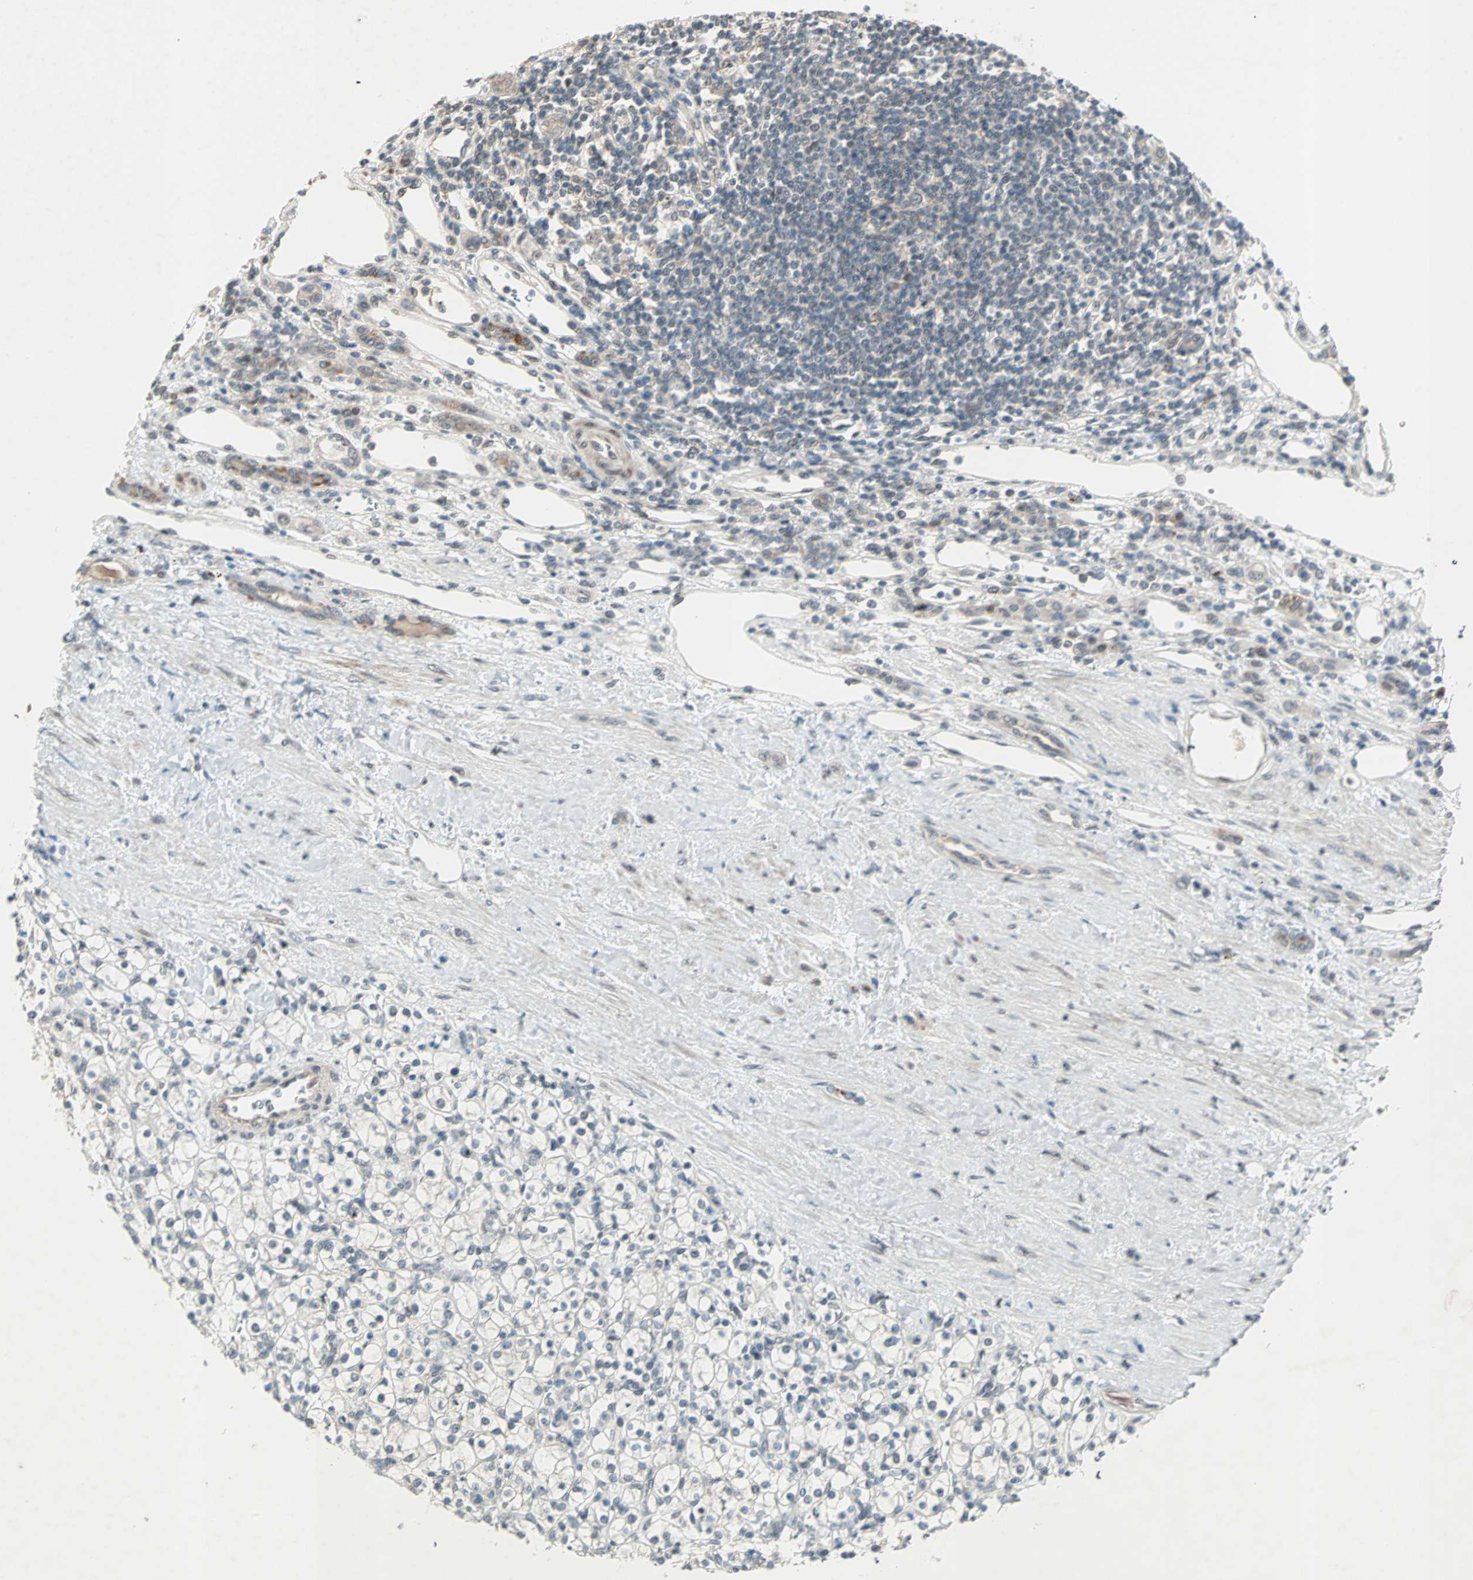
{"staining": {"intensity": "negative", "quantity": "none", "location": "none"}, "tissue": "renal cancer", "cell_type": "Tumor cells", "image_type": "cancer", "snomed": [{"axis": "morphology", "description": "Normal tissue, NOS"}, {"axis": "morphology", "description": "Adenocarcinoma, NOS"}, {"axis": "topography", "description": "Kidney"}], "caption": "Immunohistochemical staining of renal adenocarcinoma exhibits no significant expression in tumor cells.", "gene": "PGBD1", "patient": {"sex": "female", "age": 55}}